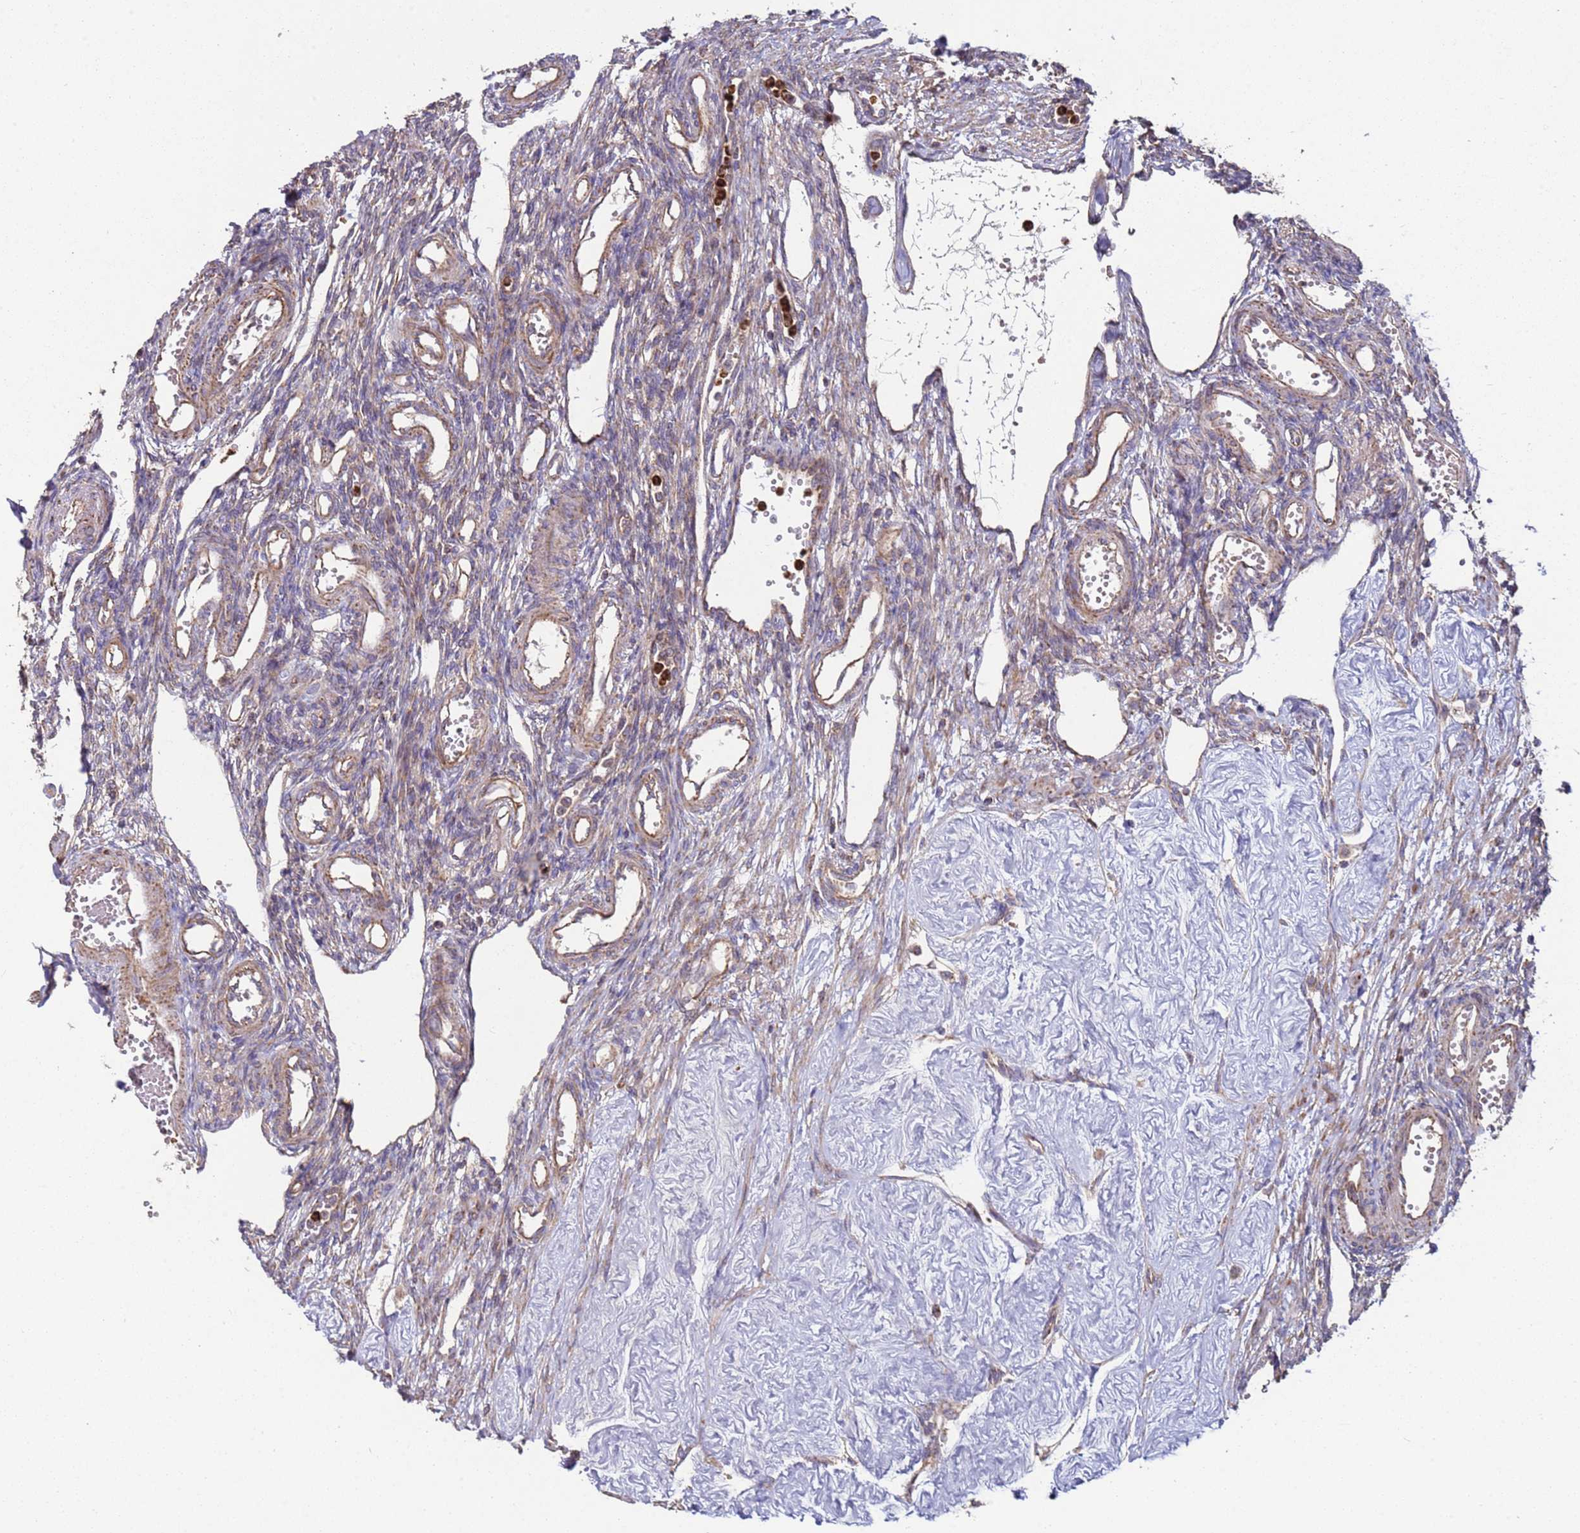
{"staining": {"intensity": "strong", "quantity": ">75%", "location": "cytoplasmic/membranous"}, "tissue": "ovary", "cell_type": "Follicle cells", "image_type": "normal", "snomed": [{"axis": "morphology", "description": "Normal tissue, NOS"}, {"axis": "morphology", "description": "Cyst, NOS"}, {"axis": "topography", "description": "Ovary"}], "caption": "DAB immunohistochemical staining of normal human ovary reveals strong cytoplasmic/membranous protein positivity in approximately >75% of follicle cells. Using DAB (3,3'-diaminobenzidine) (brown) and hematoxylin (blue) stains, captured at high magnification using brightfield microscopy.", "gene": "FBXO33", "patient": {"sex": "female", "age": 33}}